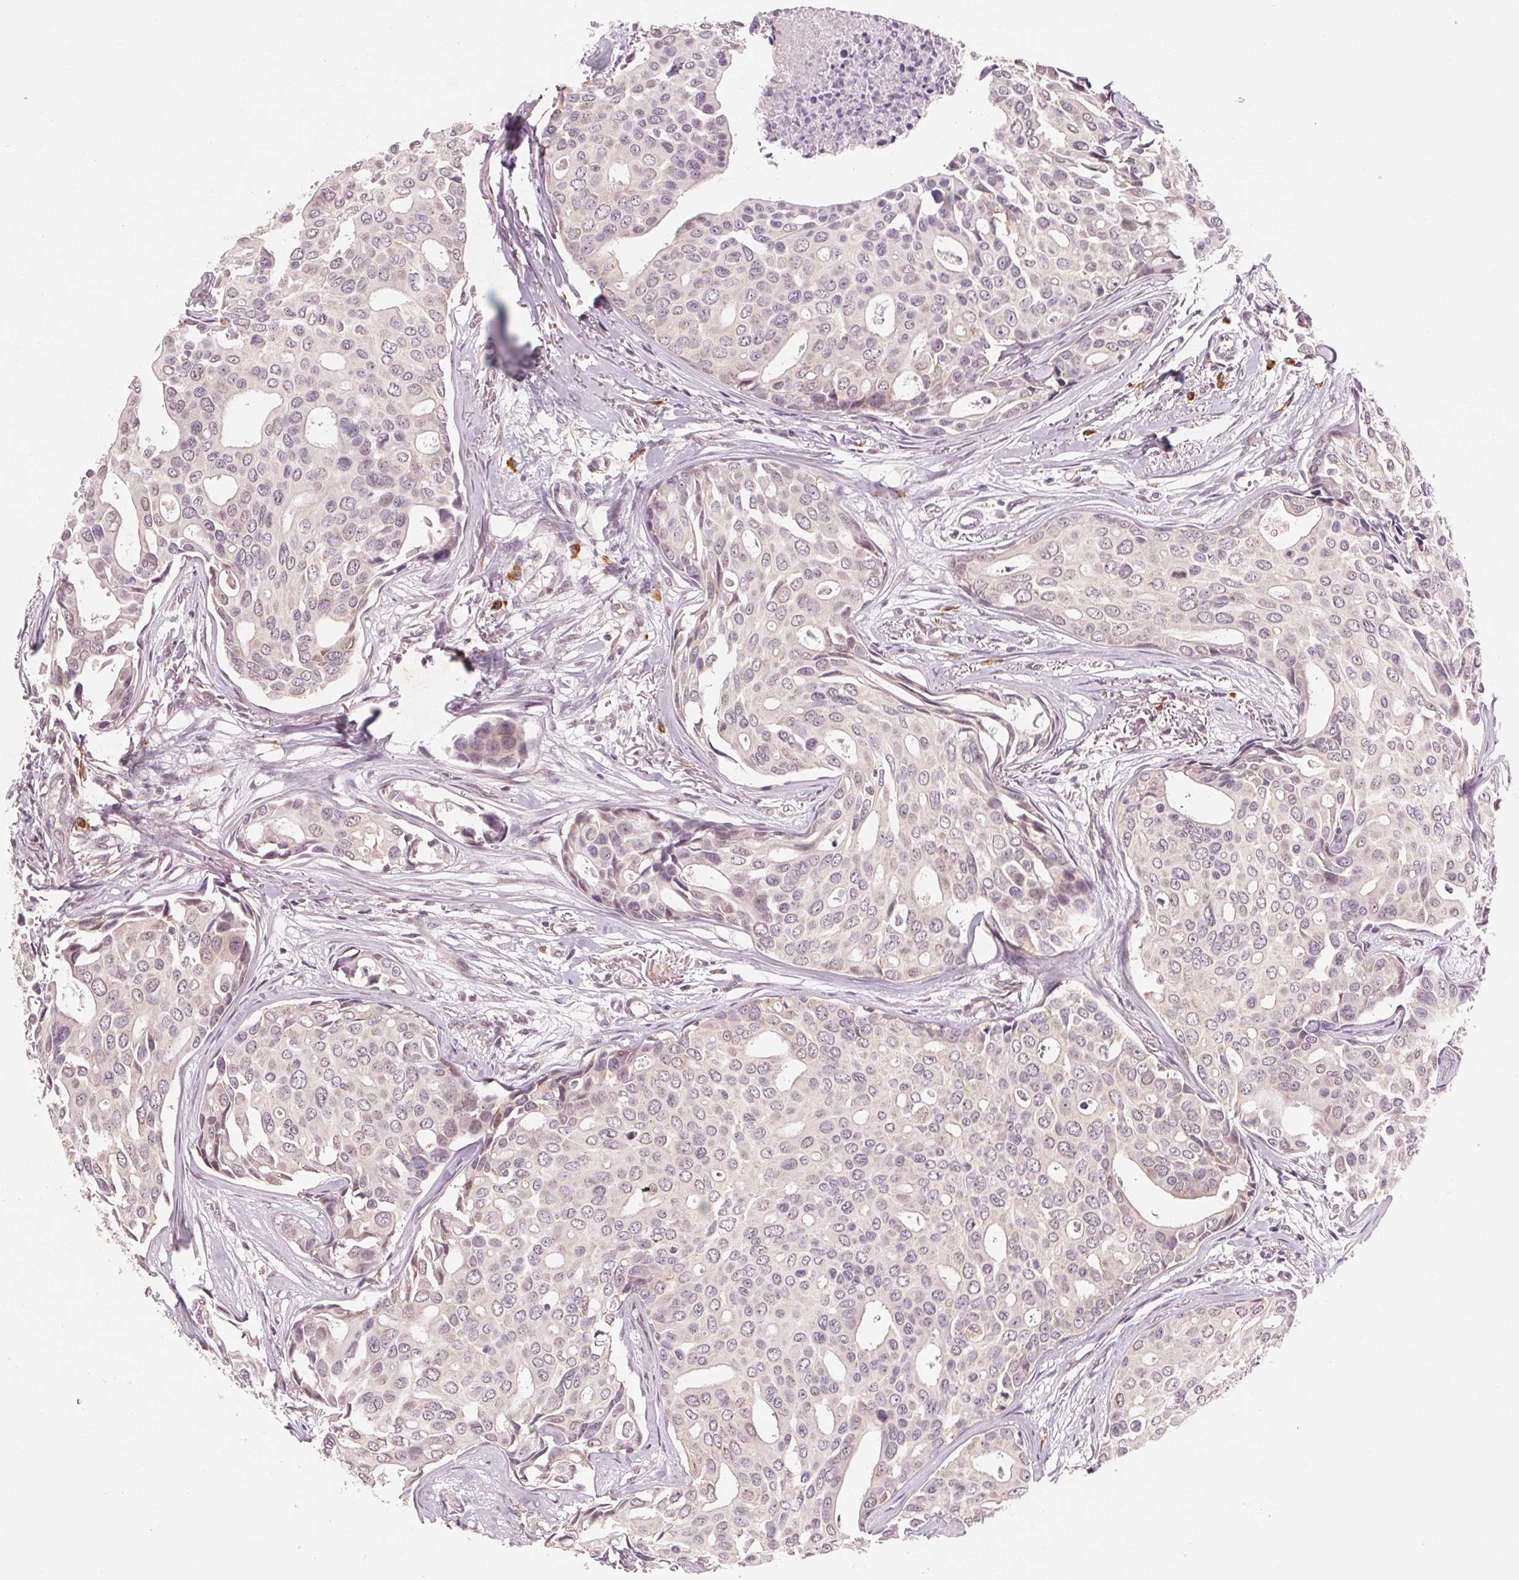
{"staining": {"intensity": "weak", "quantity": "<25%", "location": "cytoplasmic/membranous"}, "tissue": "breast cancer", "cell_type": "Tumor cells", "image_type": "cancer", "snomed": [{"axis": "morphology", "description": "Duct carcinoma"}, {"axis": "topography", "description": "Breast"}], "caption": "Immunohistochemical staining of breast infiltrating ductal carcinoma shows no significant positivity in tumor cells.", "gene": "GIGYF2", "patient": {"sex": "female", "age": 54}}